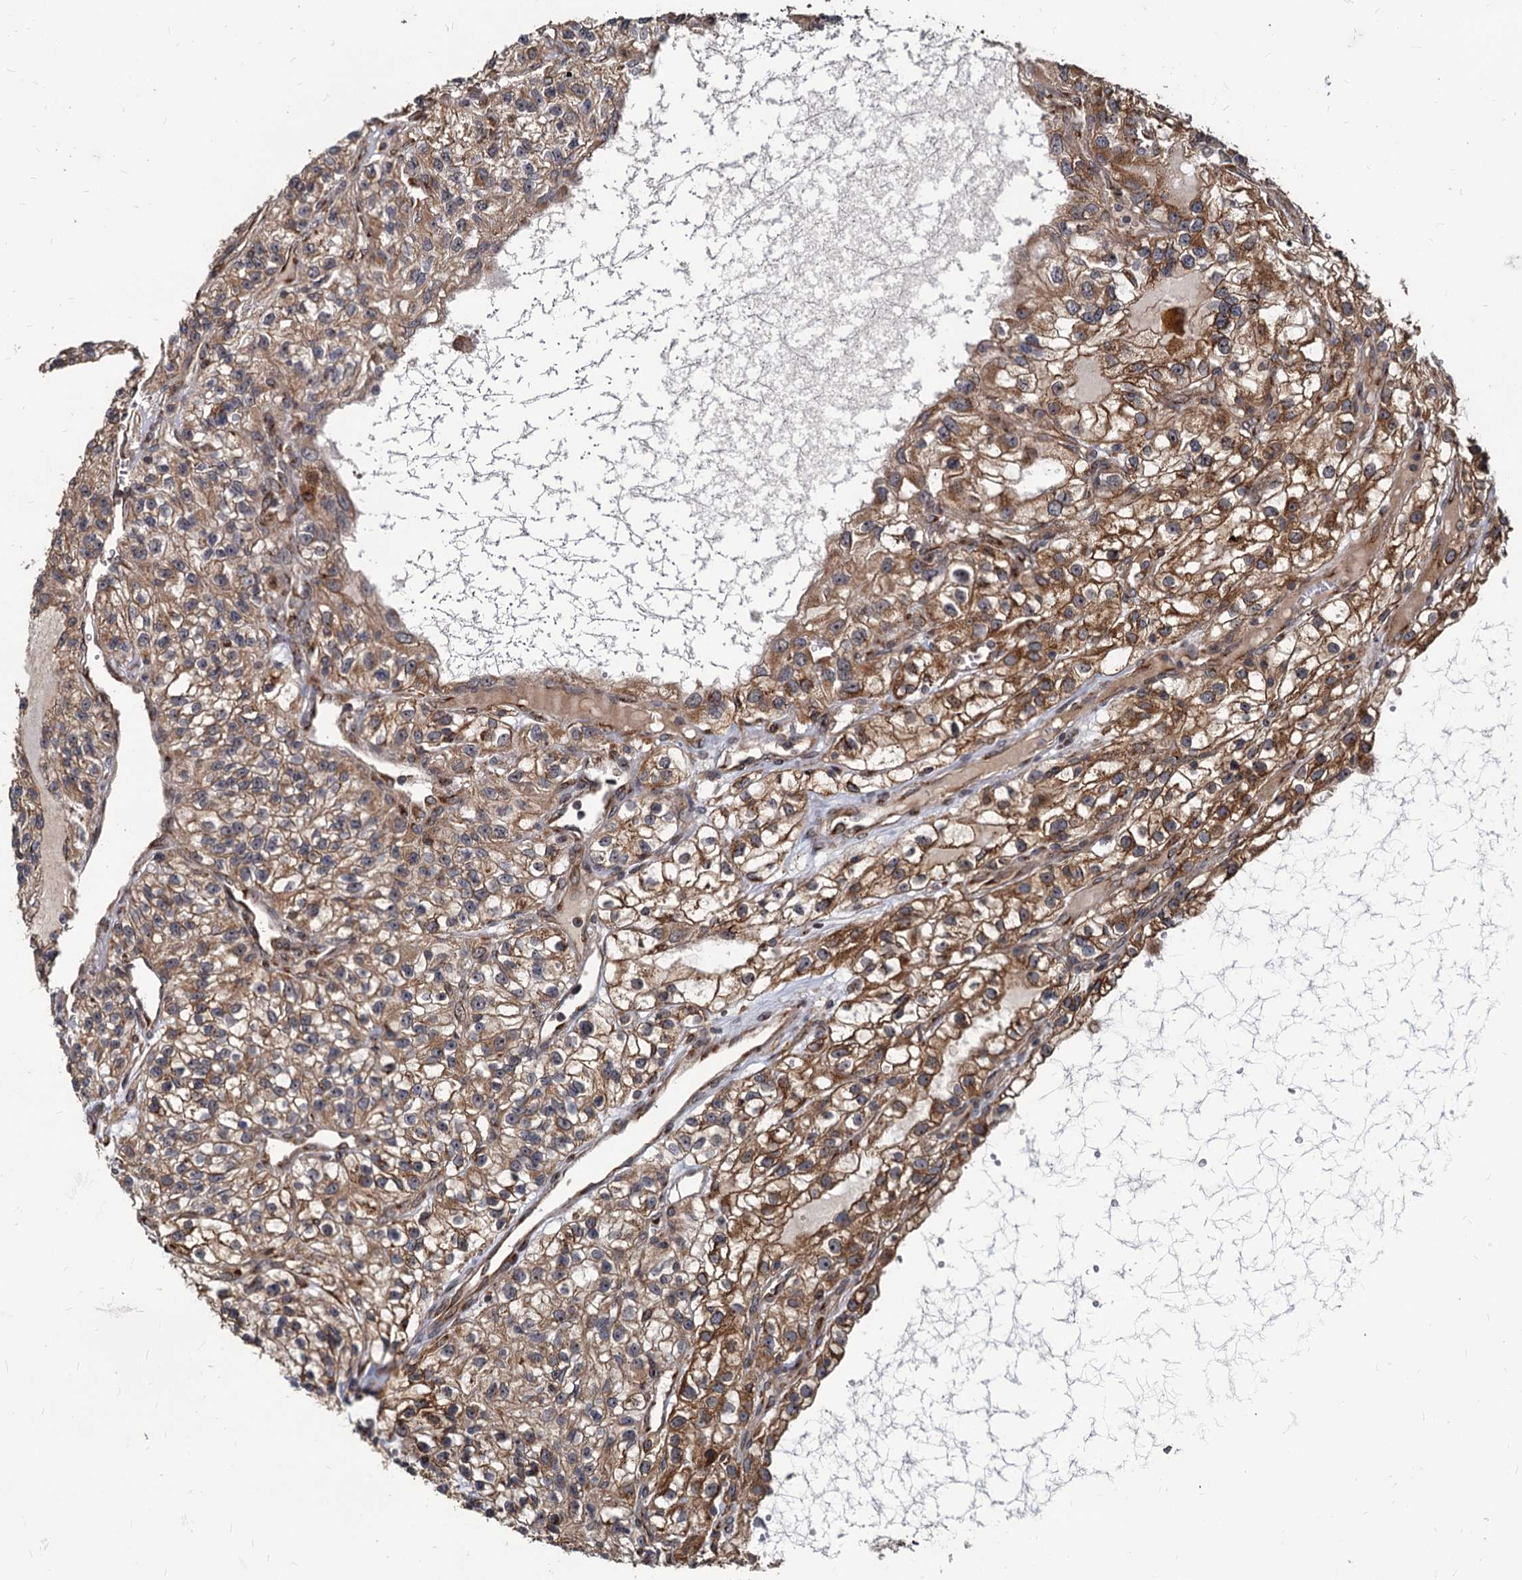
{"staining": {"intensity": "moderate", "quantity": ">75%", "location": "cytoplasmic/membranous"}, "tissue": "renal cancer", "cell_type": "Tumor cells", "image_type": "cancer", "snomed": [{"axis": "morphology", "description": "Adenocarcinoma, NOS"}, {"axis": "topography", "description": "Kidney"}], "caption": "Immunohistochemical staining of adenocarcinoma (renal) demonstrates medium levels of moderate cytoplasmic/membranous positivity in about >75% of tumor cells.", "gene": "SAAL1", "patient": {"sex": "female", "age": 57}}